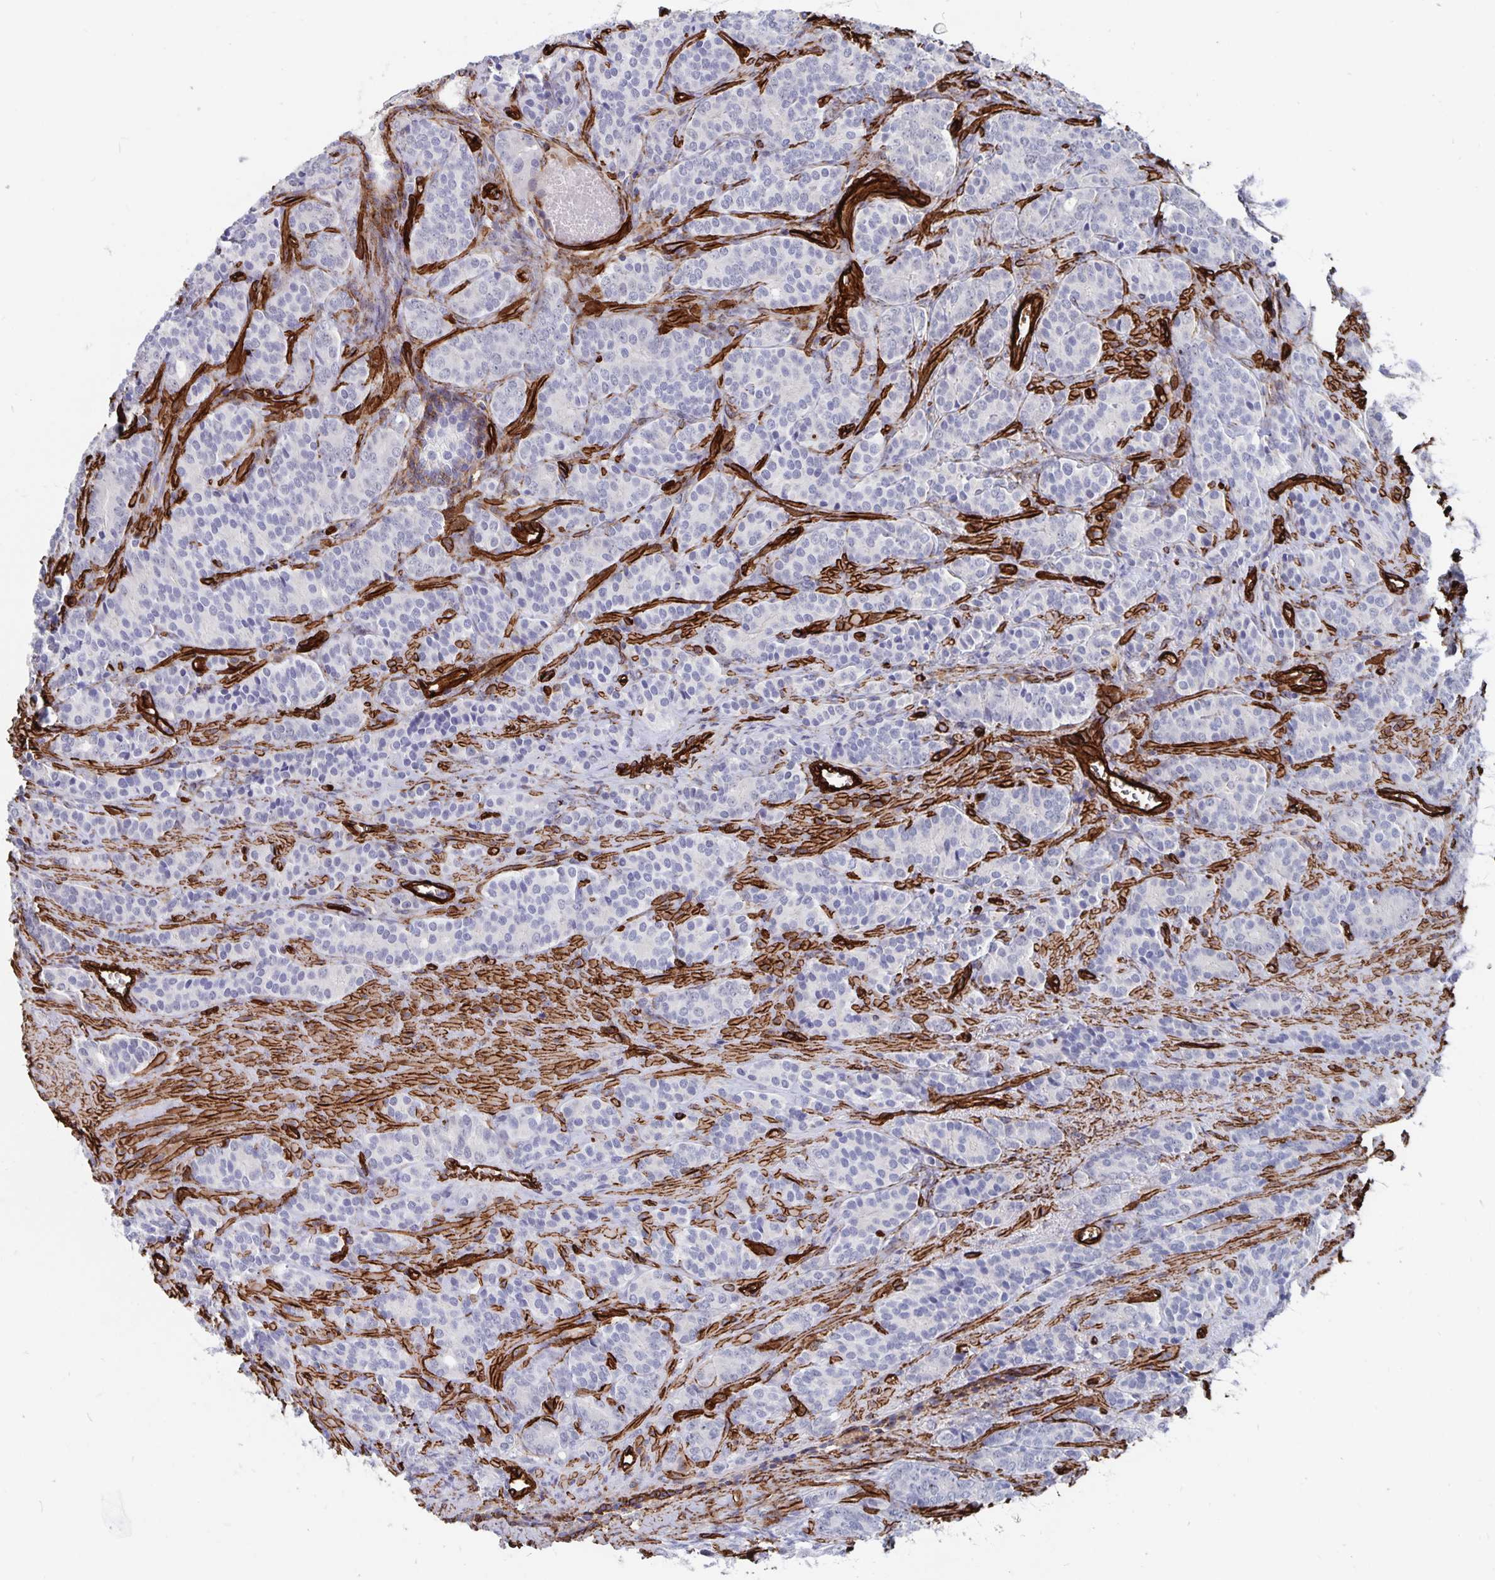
{"staining": {"intensity": "negative", "quantity": "none", "location": "none"}, "tissue": "prostate cancer", "cell_type": "Tumor cells", "image_type": "cancer", "snomed": [{"axis": "morphology", "description": "Adenocarcinoma, High grade"}, {"axis": "topography", "description": "Prostate"}], "caption": "An IHC image of prostate cancer (adenocarcinoma (high-grade)) is shown. There is no staining in tumor cells of prostate cancer (adenocarcinoma (high-grade)). (IHC, brightfield microscopy, high magnification).", "gene": "DCHS2", "patient": {"sex": "male", "age": 84}}